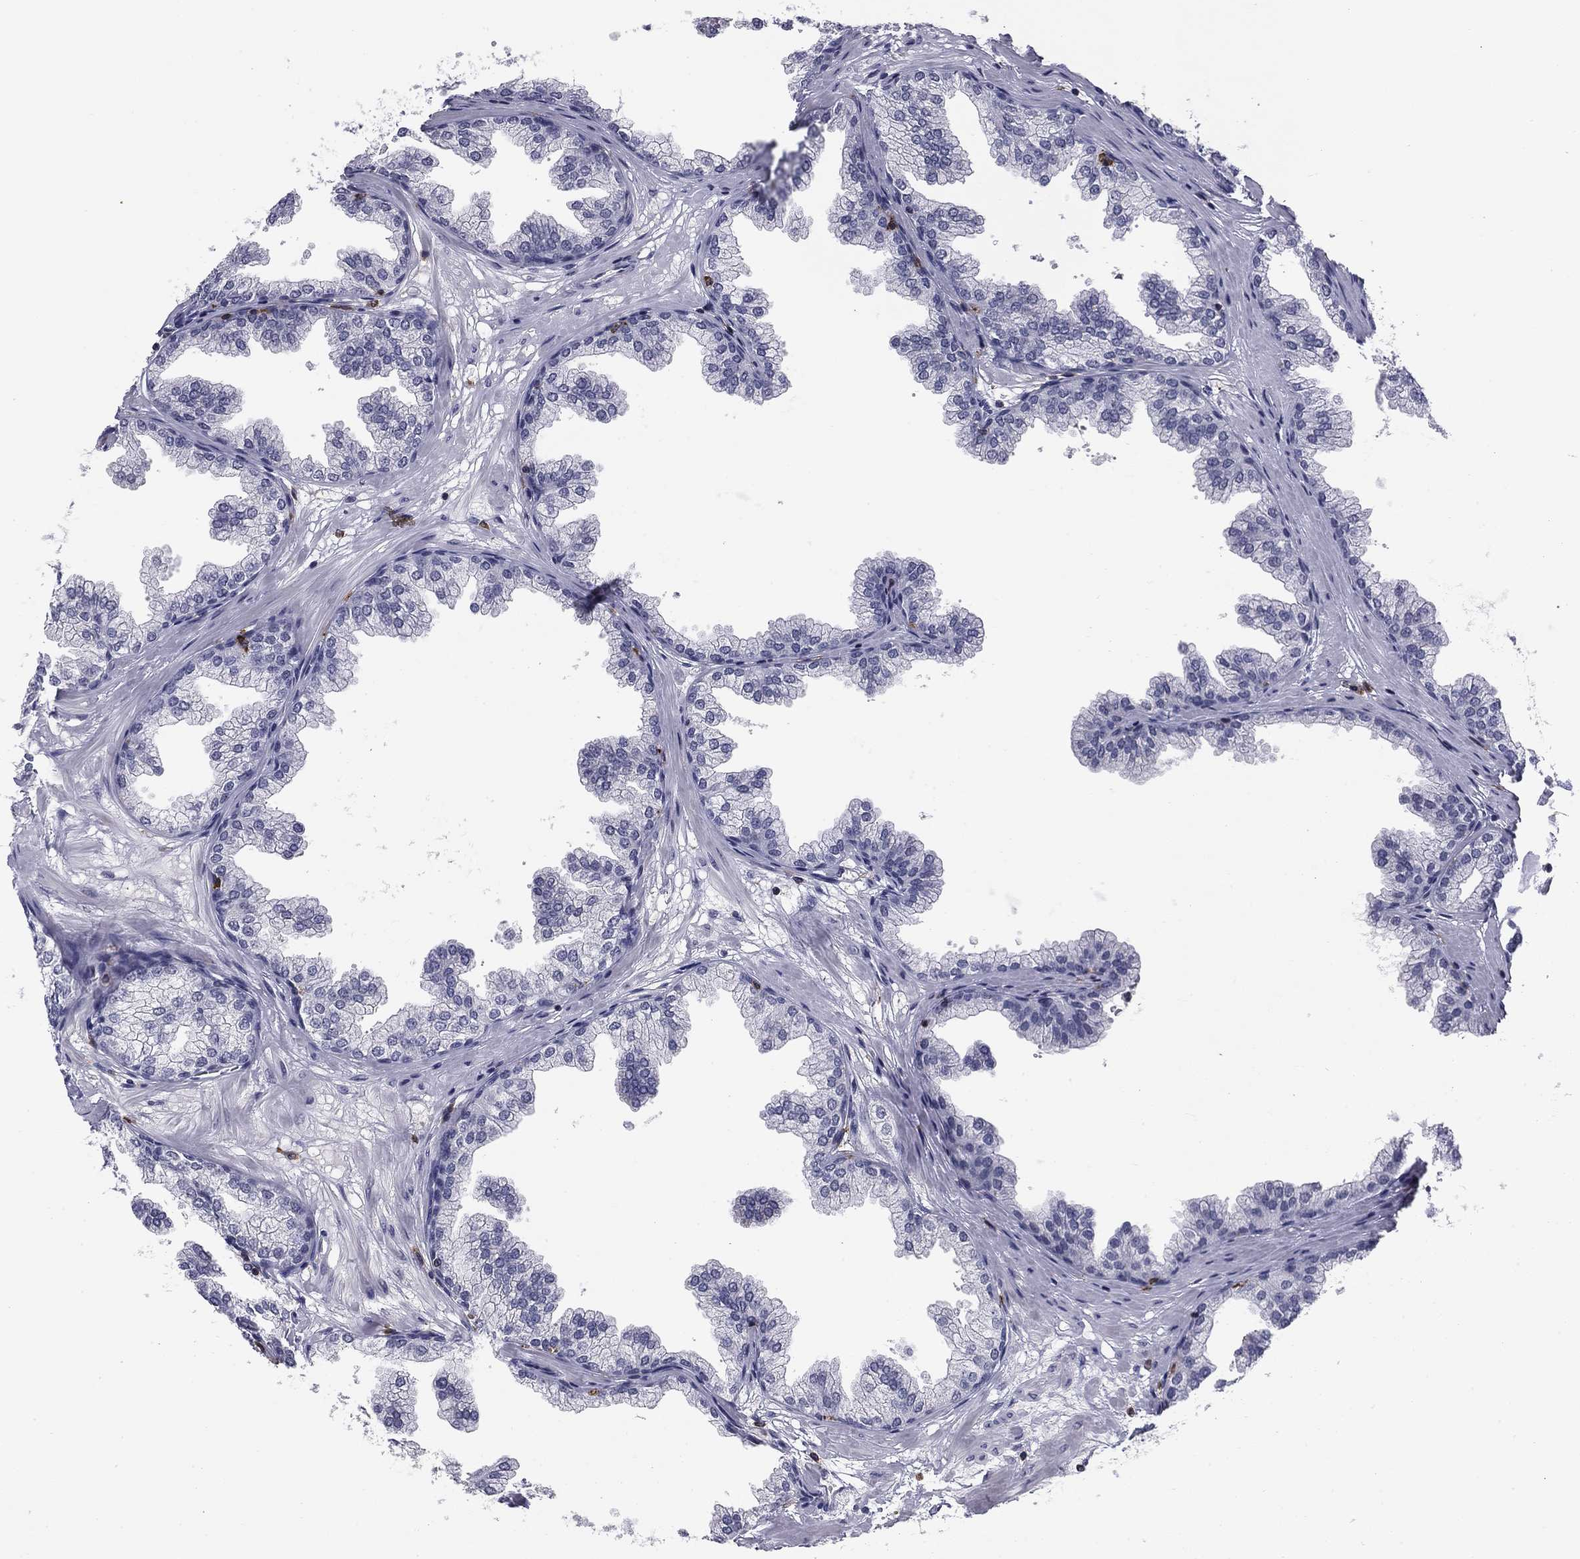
{"staining": {"intensity": "negative", "quantity": "none", "location": "none"}, "tissue": "prostate", "cell_type": "Glandular cells", "image_type": "normal", "snomed": [{"axis": "morphology", "description": "Normal tissue, NOS"}, {"axis": "topography", "description": "Prostate"}], "caption": "Glandular cells show no significant protein staining in benign prostate.", "gene": "PLCB2", "patient": {"sex": "male", "age": 37}}